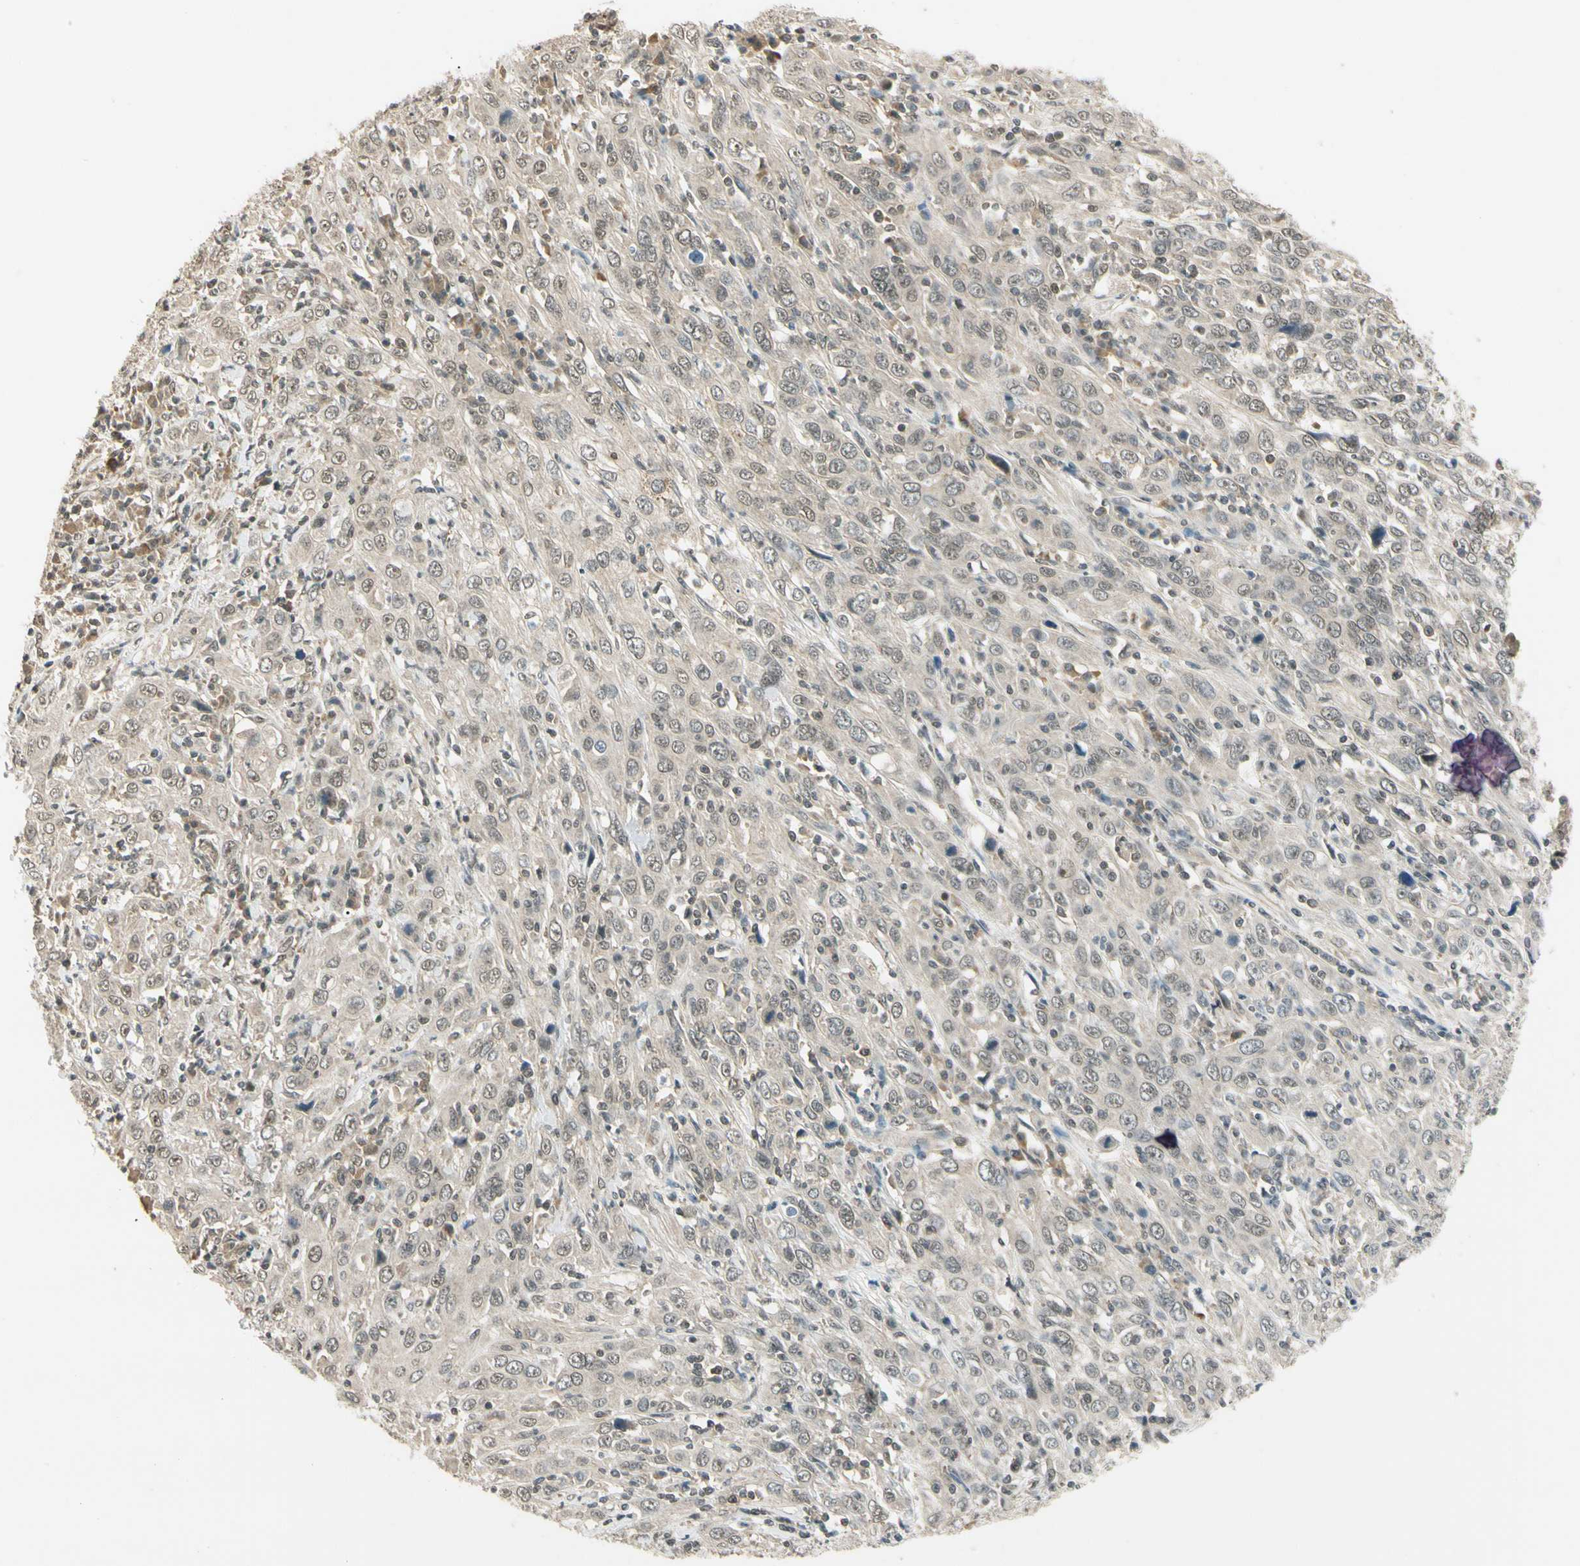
{"staining": {"intensity": "weak", "quantity": "25%-75%", "location": "cytoplasmic/membranous,nuclear"}, "tissue": "cervical cancer", "cell_type": "Tumor cells", "image_type": "cancer", "snomed": [{"axis": "morphology", "description": "Squamous cell carcinoma, NOS"}, {"axis": "topography", "description": "Cervix"}], "caption": "Protein staining of cervical cancer (squamous cell carcinoma) tissue displays weak cytoplasmic/membranous and nuclear expression in approximately 25%-75% of tumor cells.", "gene": "ZSCAN12", "patient": {"sex": "female", "age": 46}}